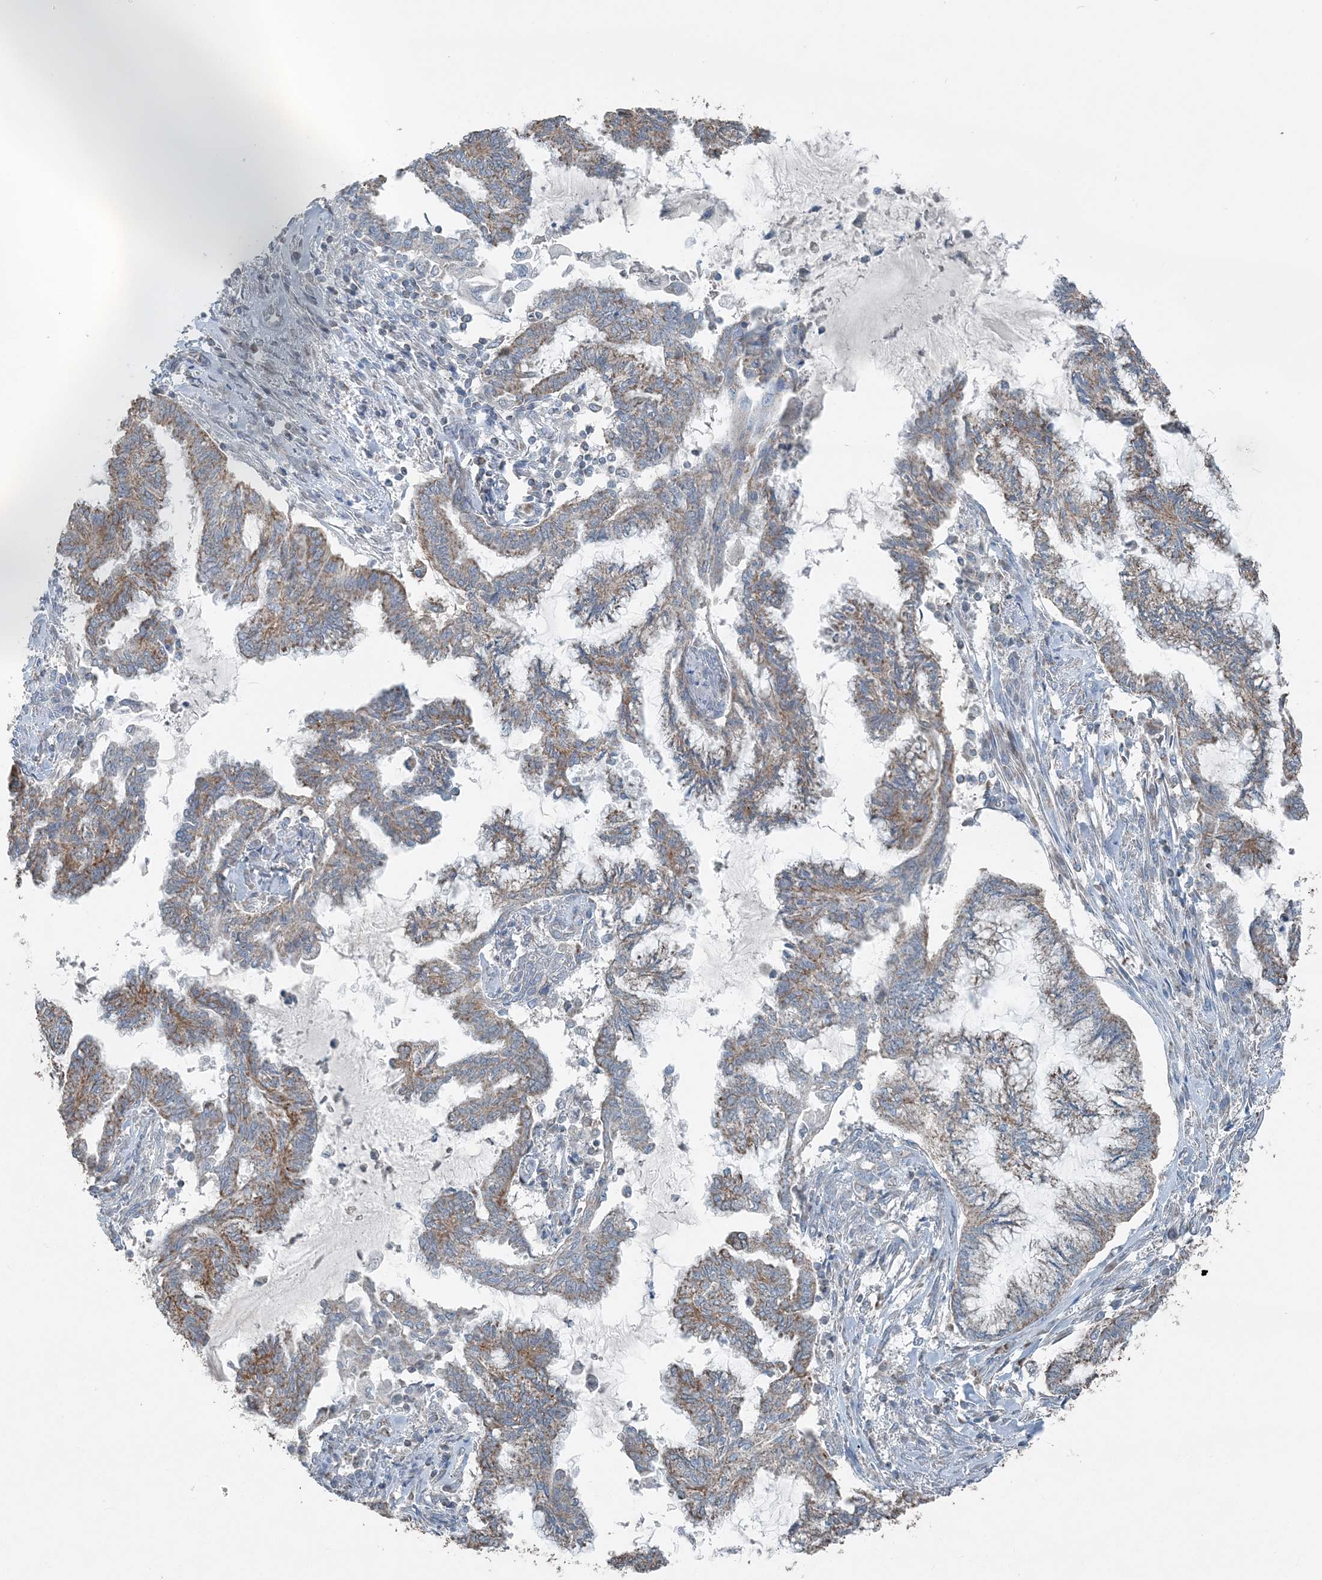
{"staining": {"intensity": "moderate", "quantity": ">75%", "location": "cytoplasmic/membranous"}, "tissue": "endometrial cancer", "cell_type": "Tumor cells", "image_type": "cancer", "snomed": [{"axis": "morphology", "description": "Adenocarcinoma, NOS"}, {"axis": "topography", "description": "Endometrium"}], "caption": "Moderate cytoplasmic/membranous expression is appreciated in approximately >75% of tumor cells in endometrial adenocarcinoma.", "gene": "SUCLG1", "patient": {"sex": "female", "age": 86}}